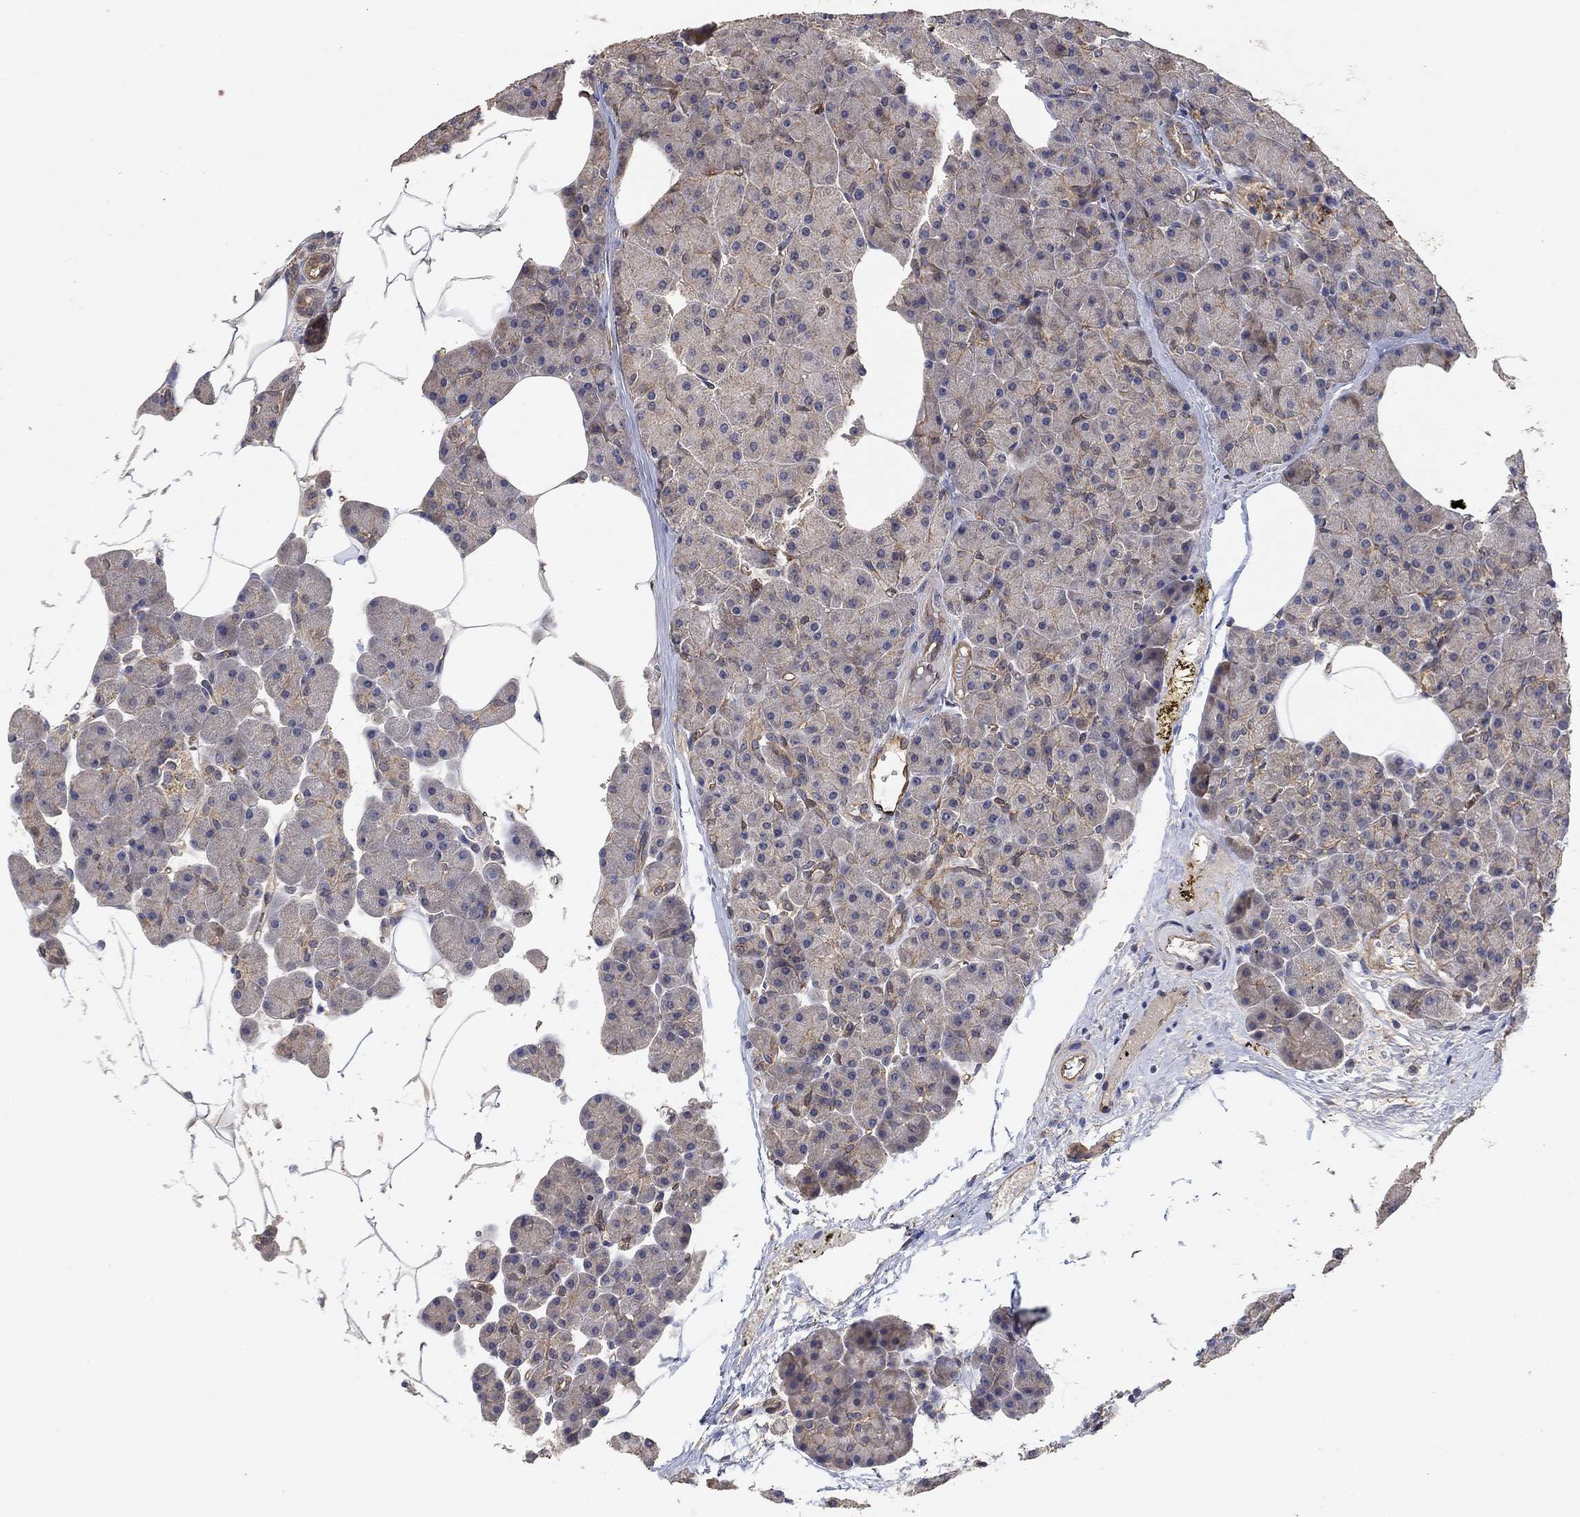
{"staining": {"intensity": "weak", "quantity": "<25%", "location": "cytoplasmic/membranous"}, "tissue": "pancreas", "cell_type": "Exocrine glandular cells", "image_type": "normal", "snomed": [{"axis": "morphology", "description": "Normal tissue, NOS"}, {"axis": "topography", "description": "Pancreas"}], "caption": "Immunohistochemistry histopathology image of benign pancreas: human pancreas stained with DAB (3,3'-diaminobenzidine) exhibits no significant protein expression in exocrine glandular cells. (DAB immunohistochemistry visualized using brightfield microscopy, high magnification).", "gene": "MCUR1", "patient": {"sex": "female", "age": 45}}